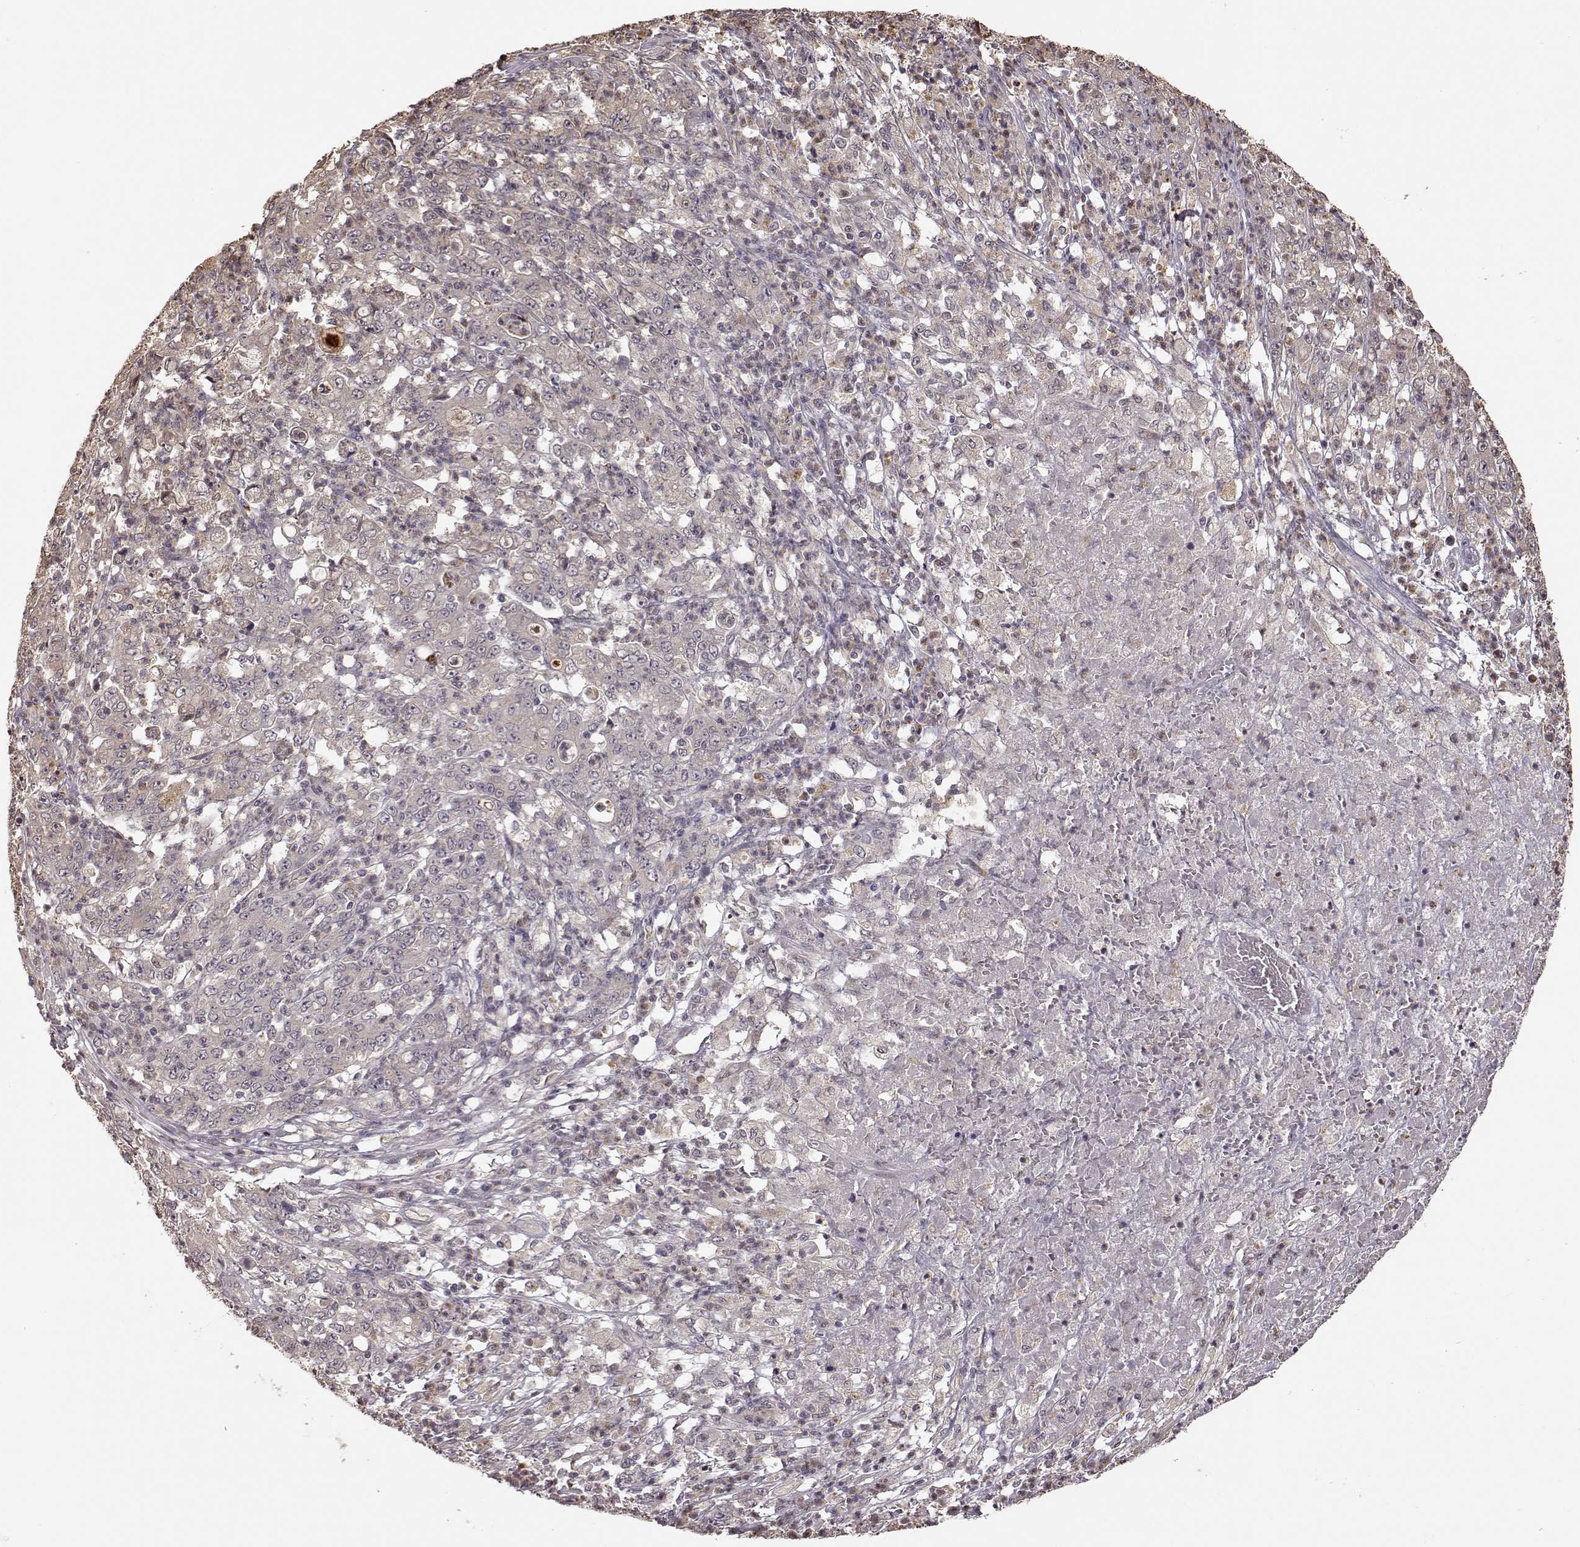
{"staining": {"intensity": "weak", "quantity": "<25%", "location": "cytoplasmic/membranous"}, "tissue": "stomach cancer", "cell_type": "Tumor cells", "image_type": "cancer", "snomed": [{"axis": "morphology", "description": "Adenocarcinoma, NOS"}, {"axis": "topography", "description": "Stomach, lower"}], "caption": "This photomicrograph is of adenocarcinoma (stomach) stained with immunohistochemistry (IHC) to label a protein in brown with the nuclei are counter-stained blue. There is no positivity in tumor cells. (DAB (3,3'-diaminobenzidine) immunohistochemistry (IHC), high magnification).", "gene": "CRB1", "patient": {"sex": "female", "age": 71}}